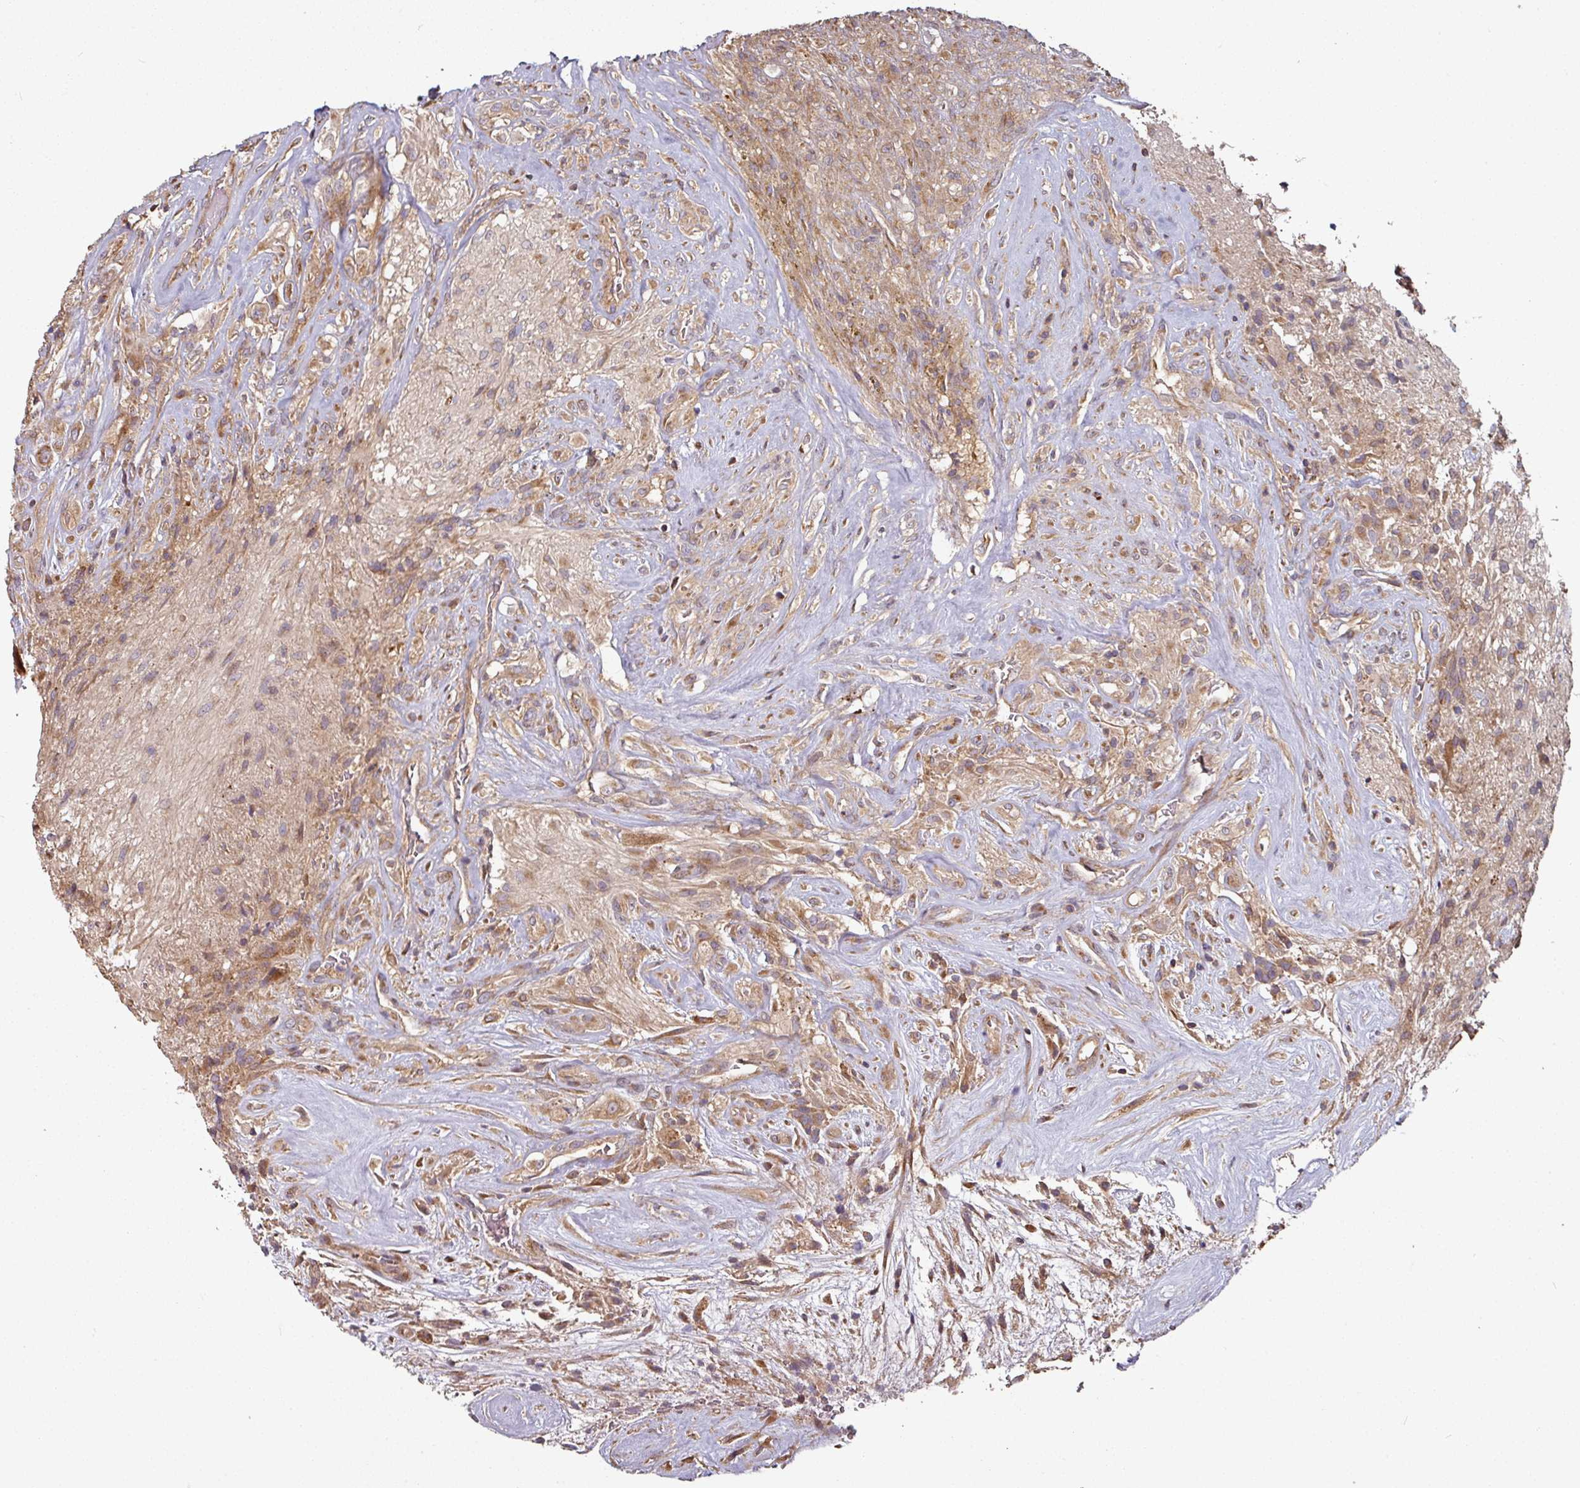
{"staining": {"intensity": "moderate", "quantity": "25%-75%", "location": "cytoplasmic/membranous"}, "tissue": "glioma", "cell_type": "Tumor cells", "image_type": "cancer", "snomed": [{"axis": "morphology", "description": "Glioma, malignant, High grade"}, {"axis": "topography", "description": "Brain"}], "caption": "High-power microscopy captured an IHC micrograph of high-grade glioma (malignant), revealing moderate cytoplasmic/membranous positivity in about 25%-75% of tumor cells.", "gene": "SIK1", "patient": {"sex": "male", "age": 56}}